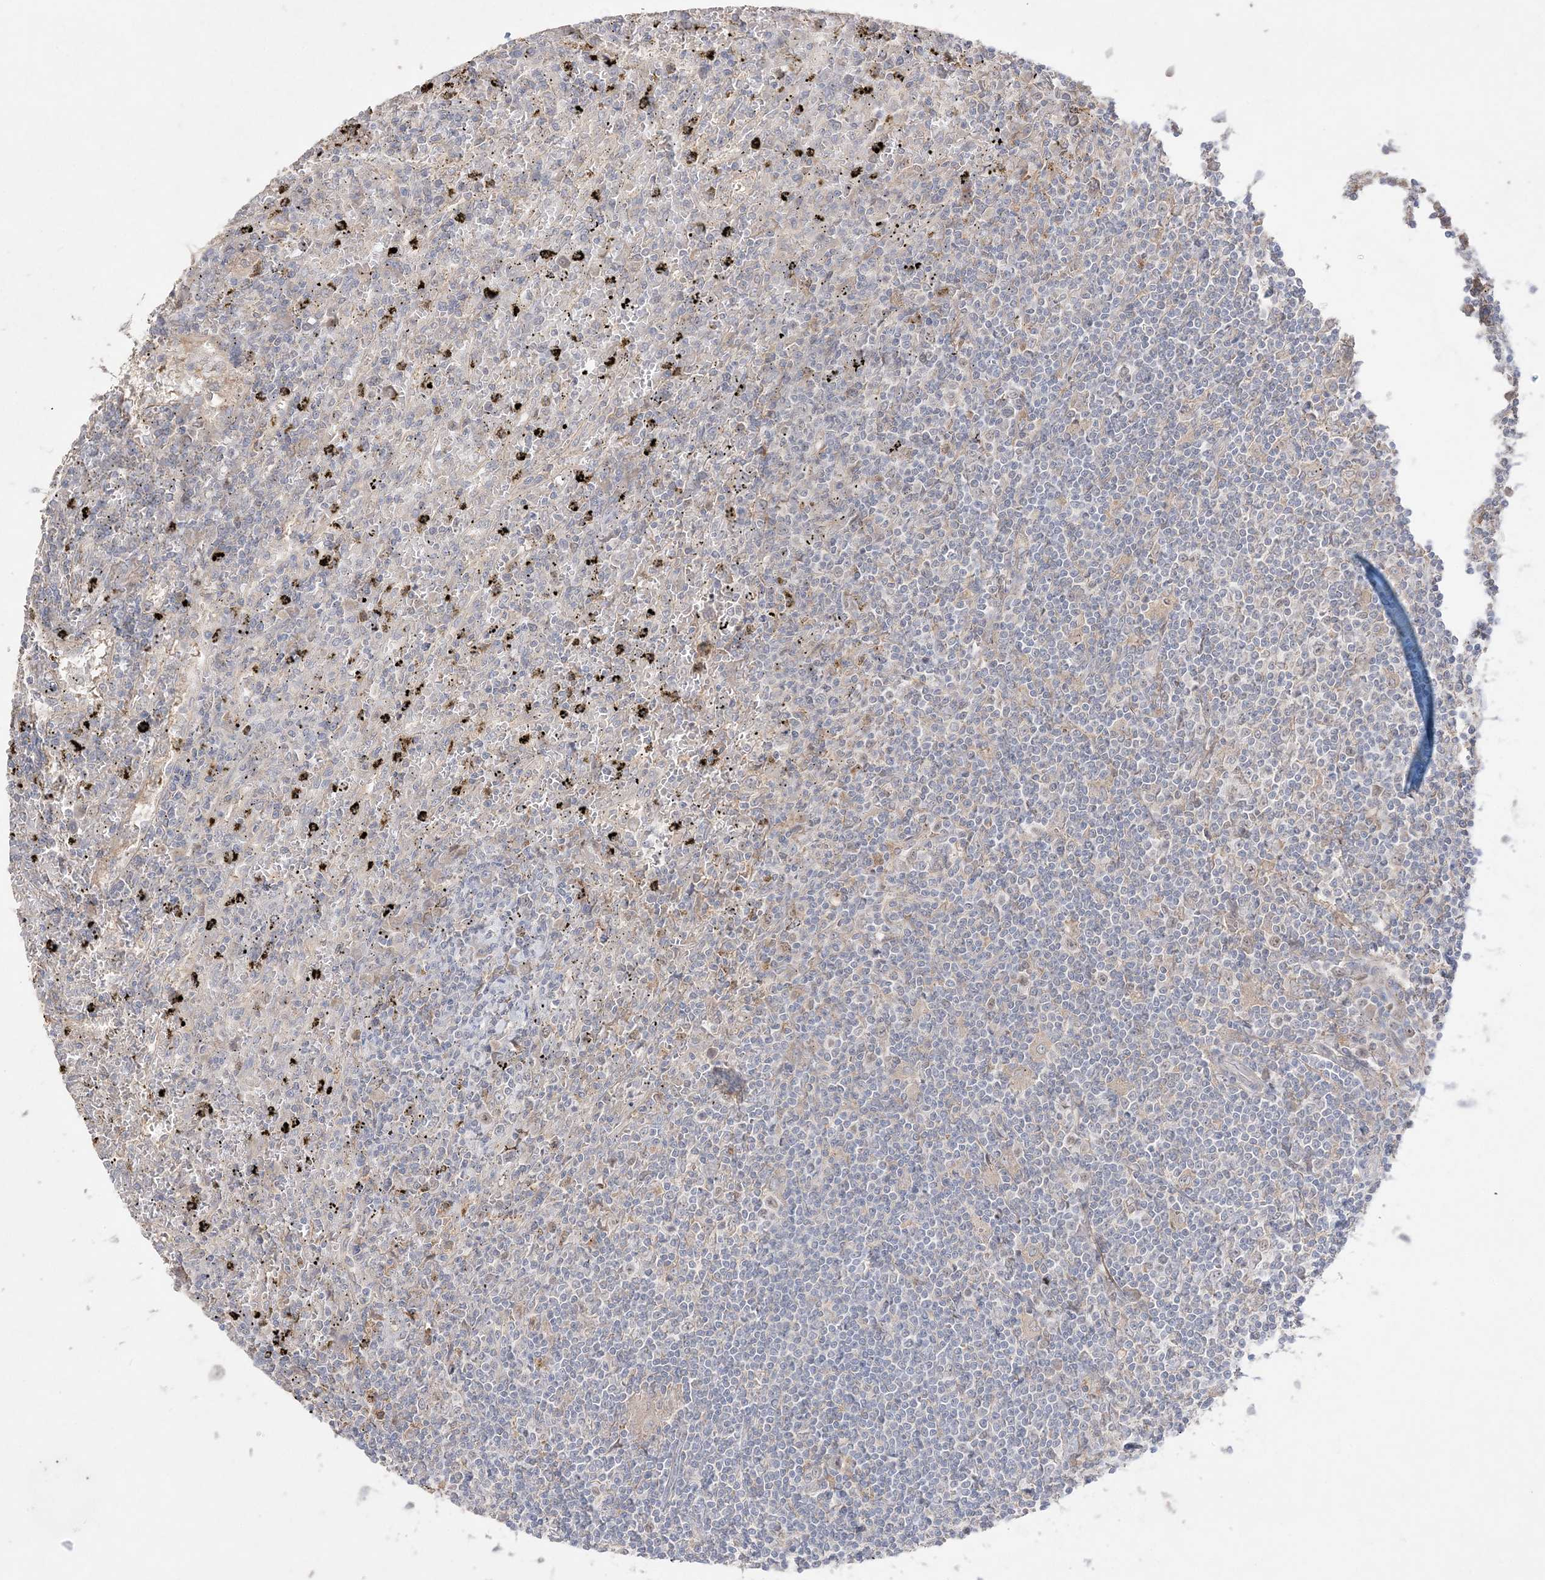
{"staining": {"intensity": "negative", "quantity": "none", "location": "none"}, "tissue": "lymphoma", "cell_type": "Tumor cells", "image_type": "cancer", "snomed": [{"axis": "morphology", "description": "Malignant lymphoma, non-Hodgkin's type, Low grade"}, {"axis": "topography", "description": "Spleen"}], "caption": "Immunohistochemistry of human lymphoma demonstrates no staining in tumor cells.", "gene": "SH3BP4", "patient": {"sex": "male", "age": 76}}